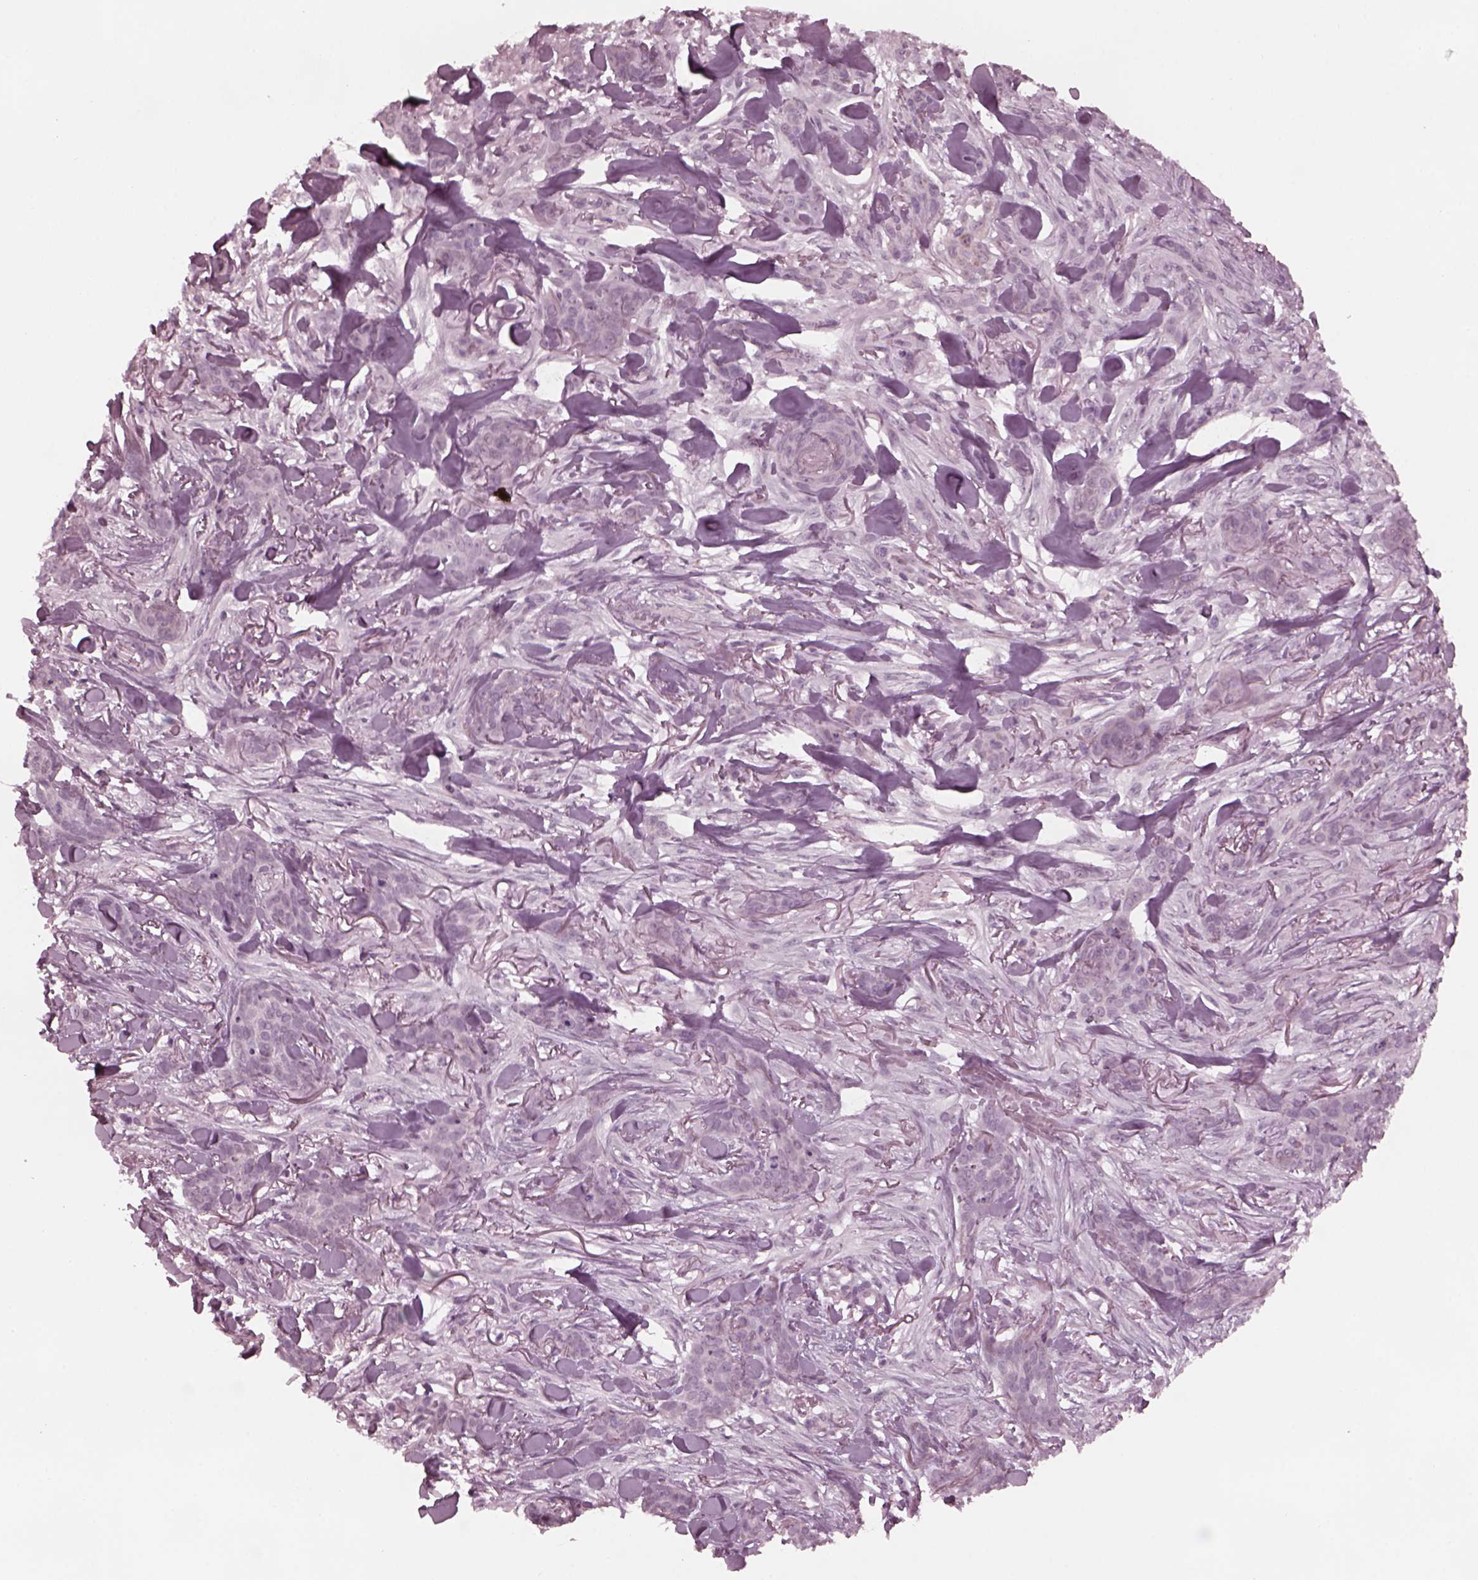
{"staining": {"intensity": "negative", "quantity": "none", "location": "none"}, "tissue": "skin cancer", "cell_type": "Tumor cells", "image_type": "cancer", "snomed": [{"axis": "morphology", "description": "Basal cell carcinoma"}, {"axis": "topography", "description": "Skin"}], "caption": "Tumor cells show no significant staining in skin basal cell carcinoma.", "gene": "CELSR3", "patient": {"sex": "female", "age": 61}}